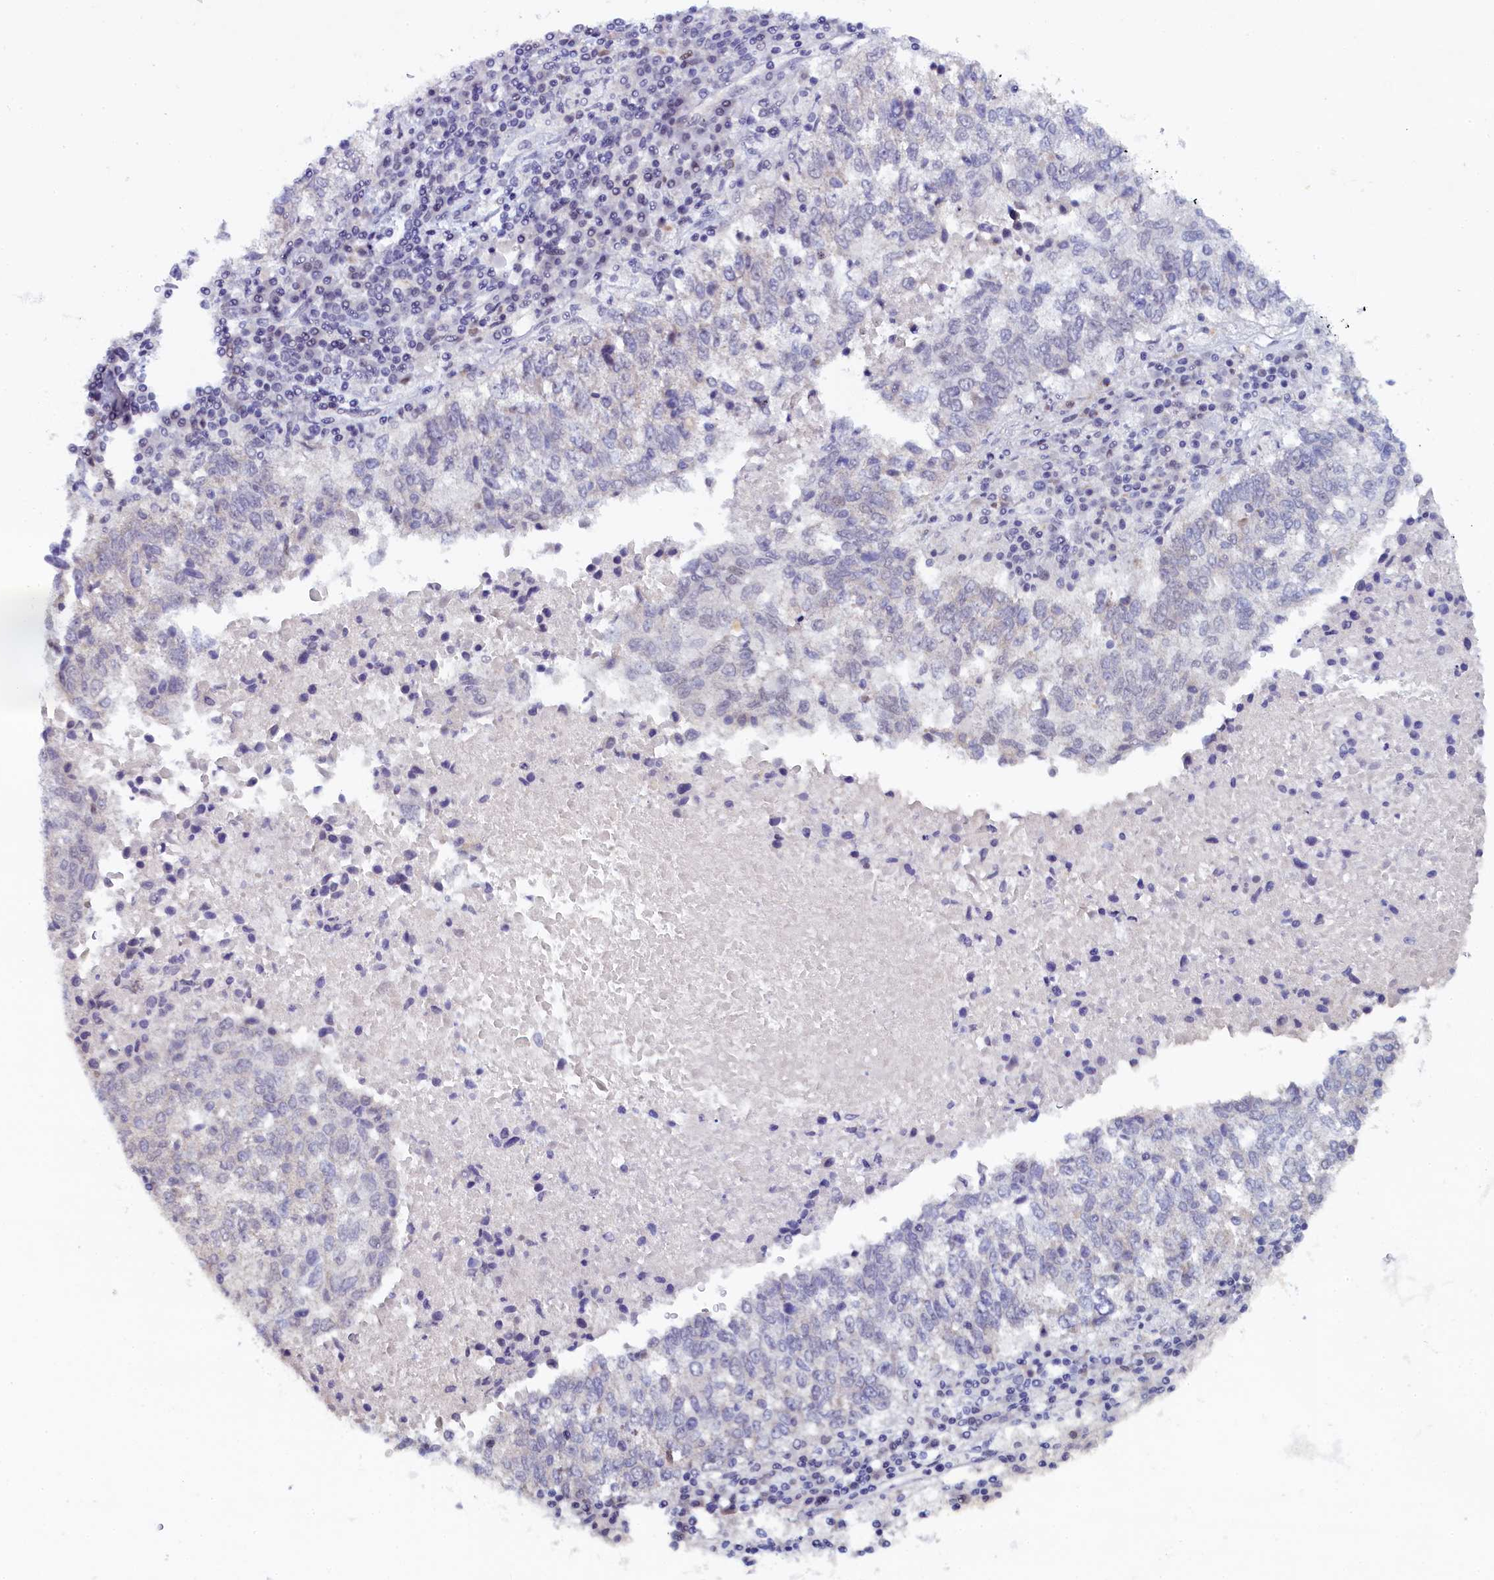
{"staining": {"intensity": "negative", "quantity": "none", "location": "none"}, "tissue": "lung cancer", "cell_type": "Tumor cells", "image_type": "cancer", "snomed": [{"axis": "morphology", "description": "Squamous cell carcinoma, NOS"}, {"axis": "topography", "description": "Lung"}], "caption": "There is no significant staining in tumor cells of lung squamous cell carcinoma.", "gene": "INTS14", "patient": {"sex": "male", "age": 73}}